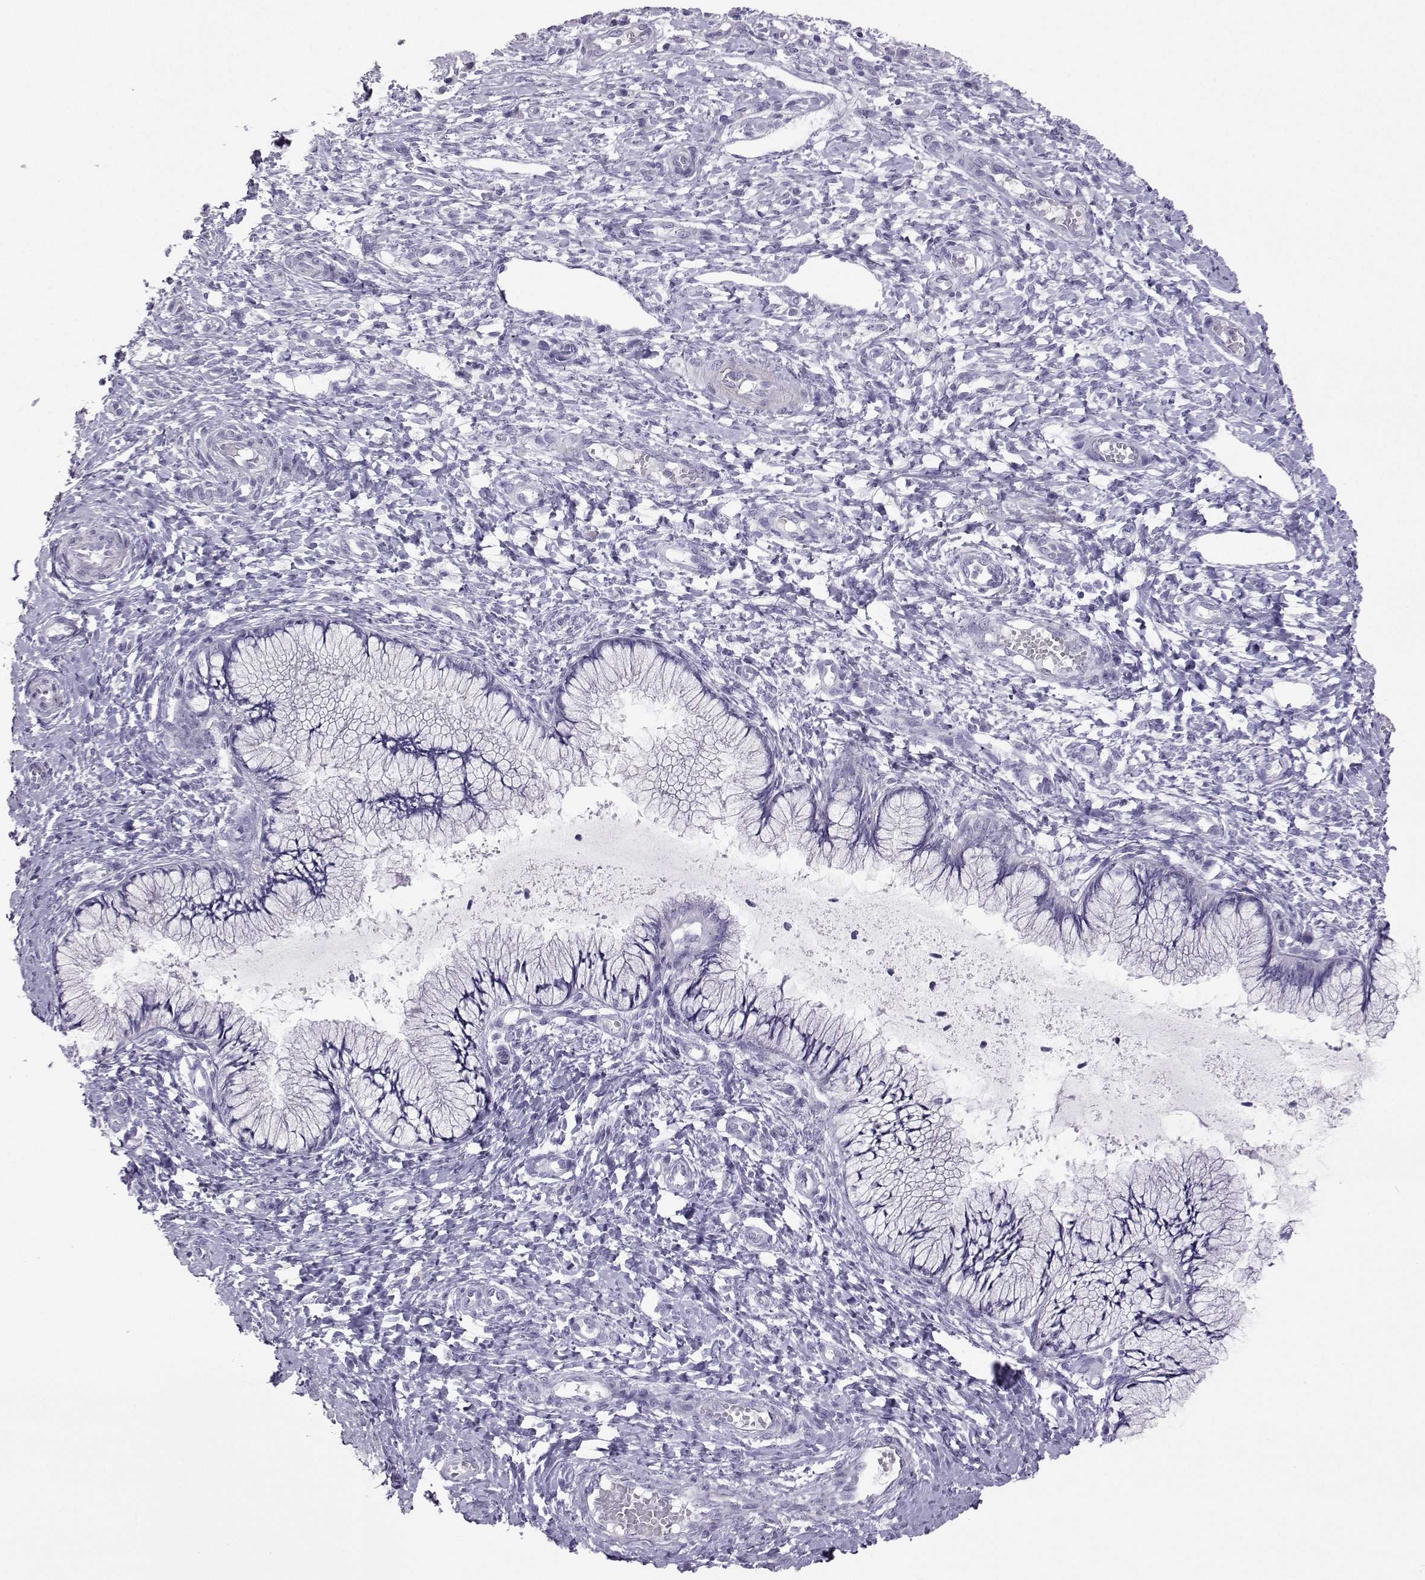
{"staining": {"intensity": "negative", "quantity": "none", "location": "none"}, "tissue": "cervix", "cell_type": "Glandular cells", "image_type": "normal", "snomed": [{"axis": "morphology", "description": "Normal tissue, NOS"}, {"axis": "topography", "description": "Cervix"}], "caption": "IHC histopathology image of normal cervix stained for a protein (brown), which displays no positivity in glandular cells. (DAB (3,3'-diaminobenzidine) IHC, high magnification).", "gene": "PLIN4", "patient": {"sex": "female", "age": 37}}